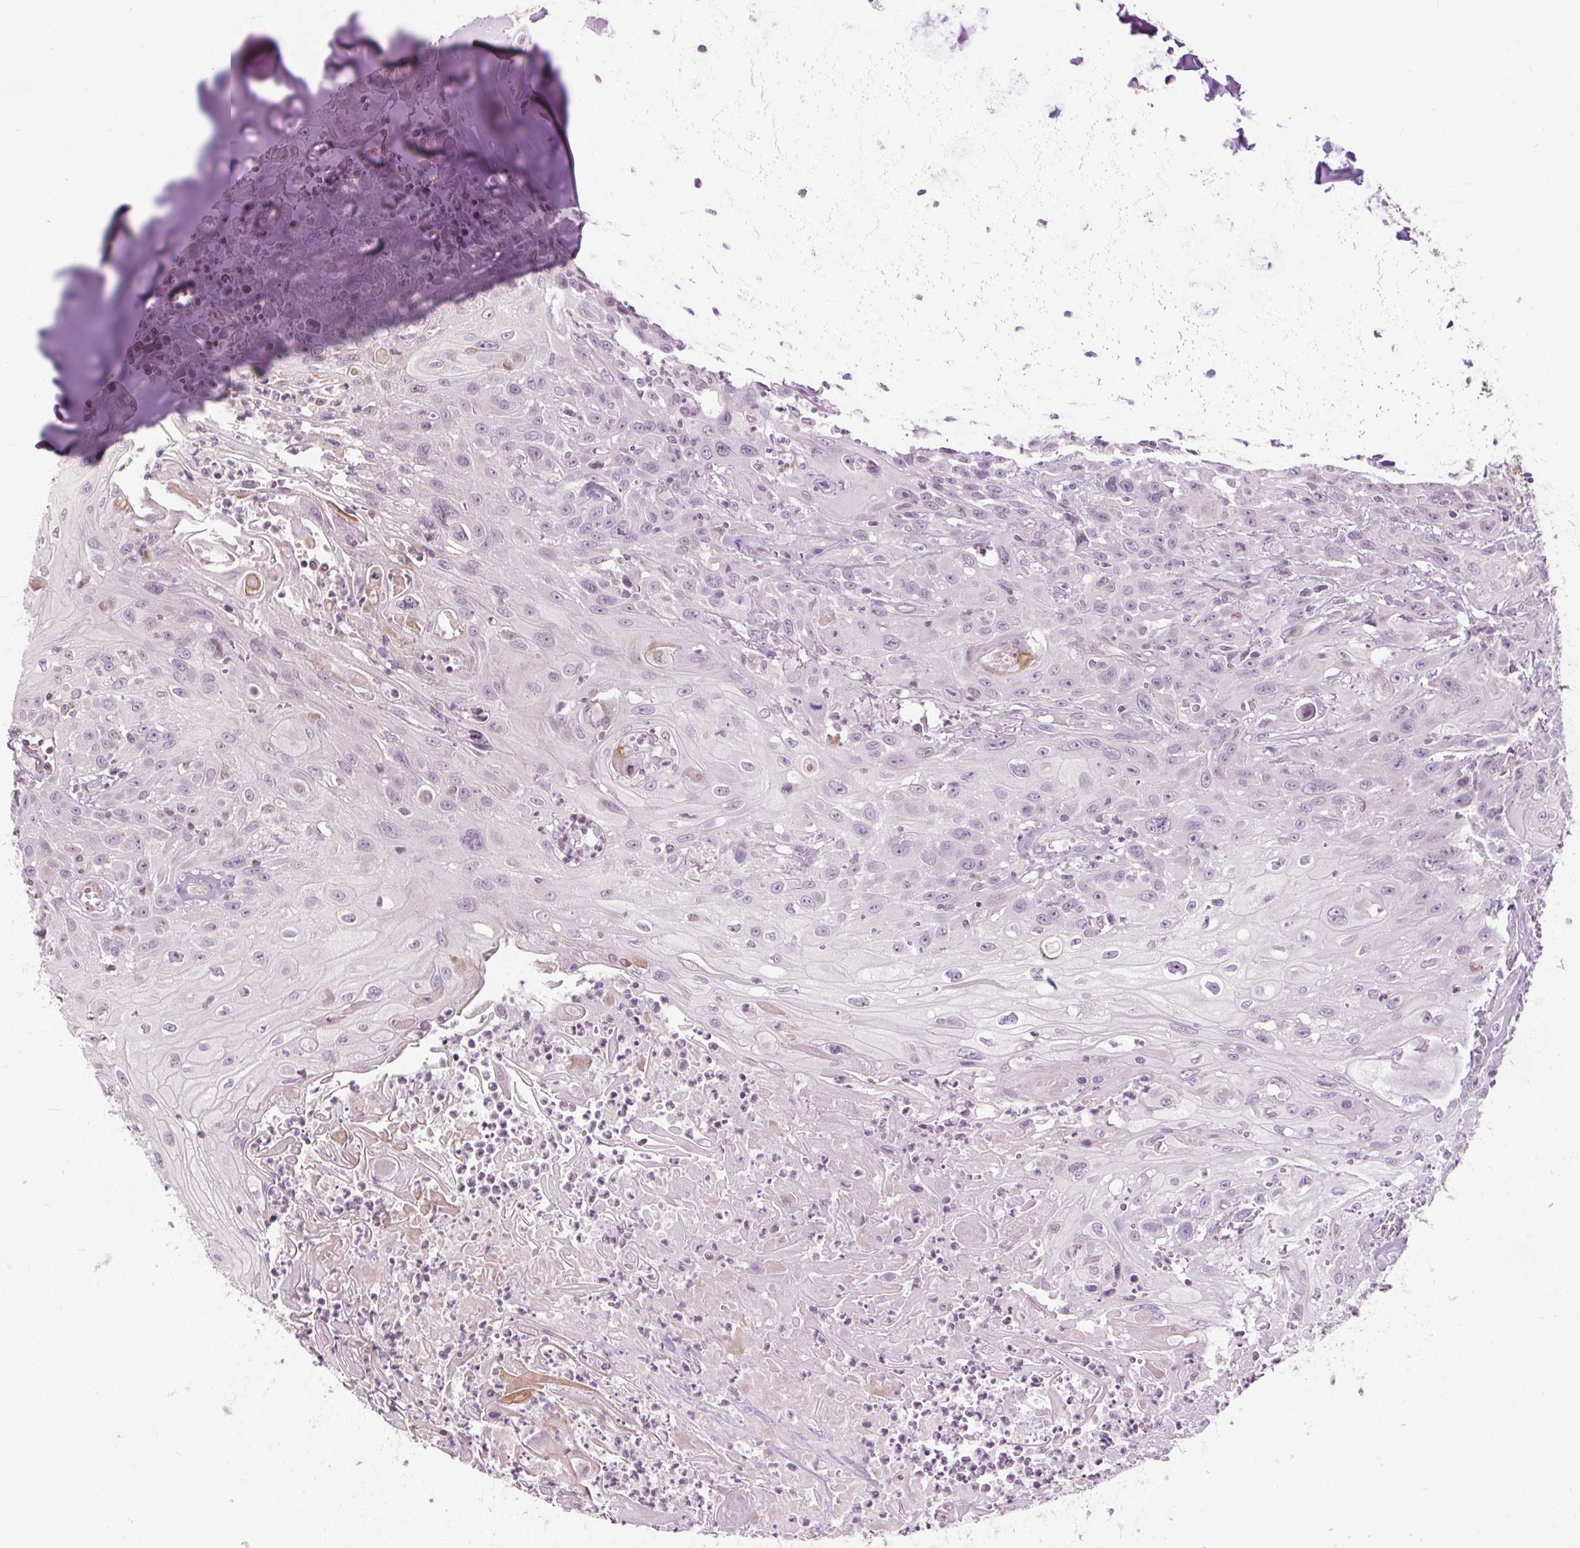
{"staining": {"intensity": "negative", "quantity": "none", "location": "none"}, "tissue": "head and neck cancer", "cell_type": "Tumor cells", "image_type": "cancer", "snomed": [{"axis": "morphology", "description": "Squamous cell carcinoma, NOS"}, {"axis": "topography", "description": "Skin"}, {"axis": "topography", "description": "Head-Neck"}], "caption": "Immunohistochemical staining of human squamous cell carcinoma (head and neck) demonstrates no significant positivity in tumor cells.", "gene": "LFNG", "patient": {"sex": "male", "age": 80}}